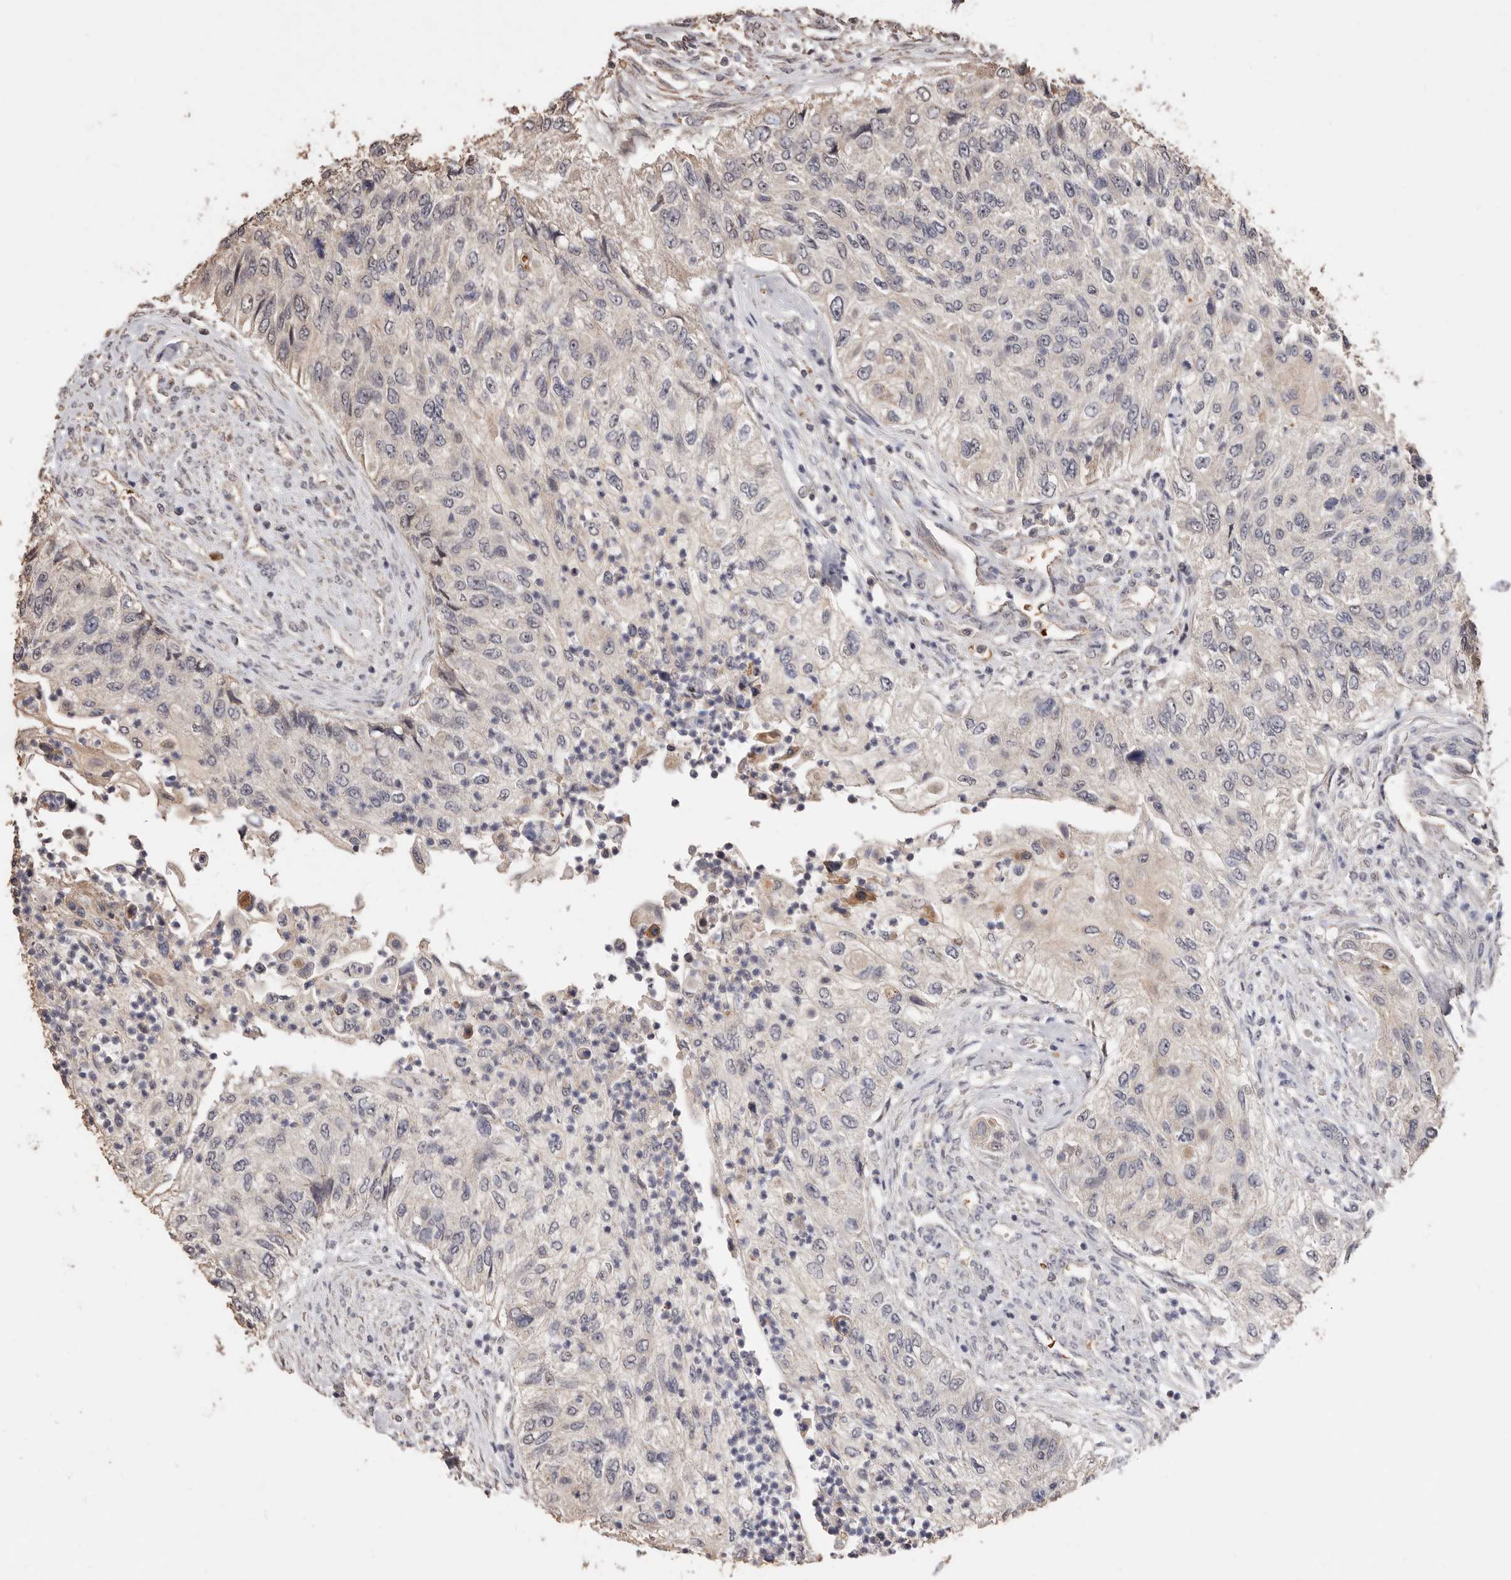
{"staining": {"intensity": "weak", "quantity": "<25%", "location": "cytoplasmic/membranous"}, "tissue": "urothelial cancer", "cell_type": "Tumor cells", "image_type": "cancer", "snomed": [{"axis": "morphology", "description": "Urothelial carcinoma, High grade"}, {"axis": "topography", "description": "Urinary bladder"}], "caption": "This is a histopathology image of immunohistochemistry staining of high-grade urothelial carcinoma, which shows no positivity in tumor cells.", "gene": "GRAMD2A", "patient": {"sex": "female", "age": 60}}